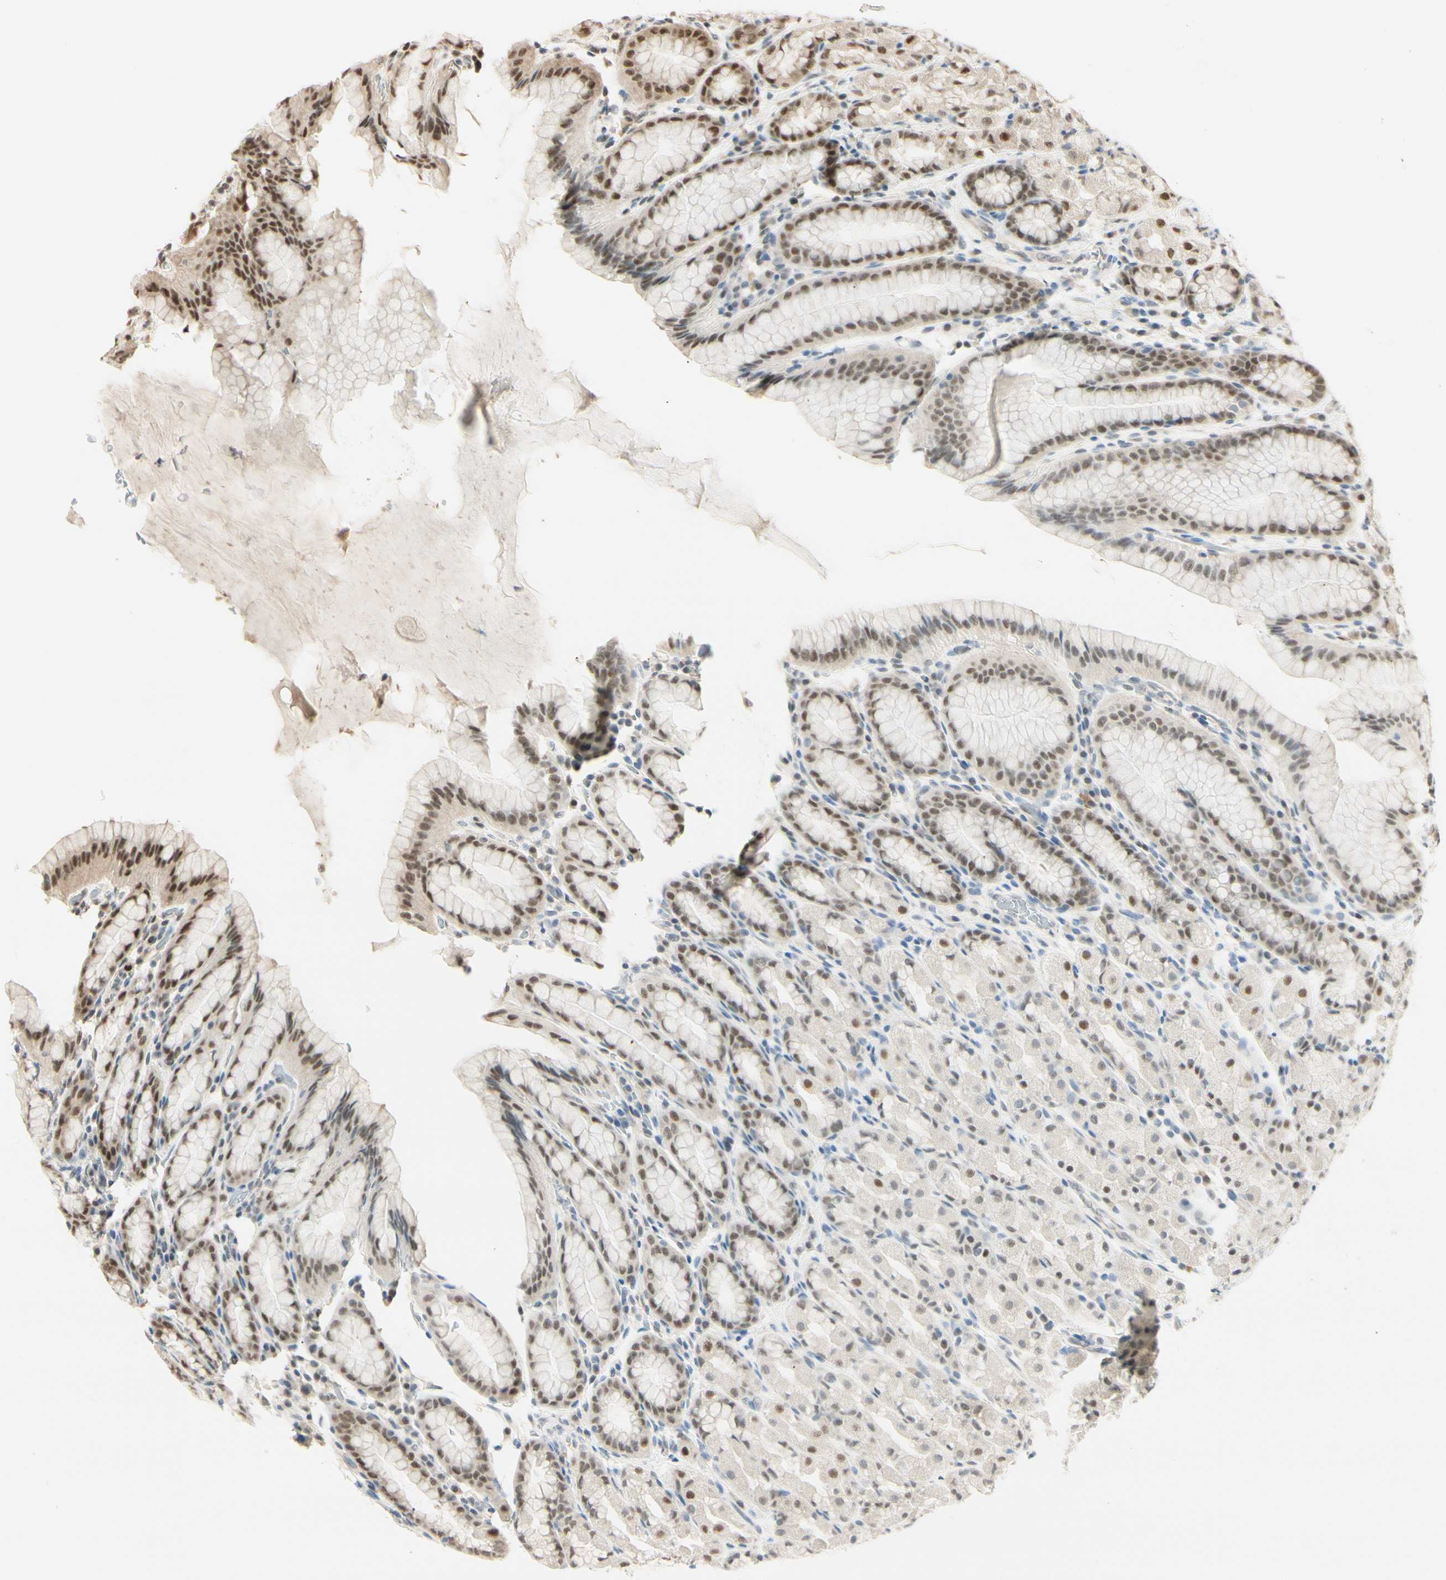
{"staining": {"intensity": "strong", "quantity": "25%-75%", "location": "nuclear"}, "tissue": "stomach", "cell_type": "Glandular cells", "image_type": "normal", "snomed": [{"axis": "morphology", "description": "Normal tissue, NOS"}, {"axis": "topography", "description": "Stomach, upper"}], "caption": "A high amount of strong nuclear staining is seen in approximately 25%-75% of glandular cells in normal stomach. The protein of interest is stained brown, and the nuclei are stained in blue (DAB (3,3'-diaminobenzidine) IHC with brightfield microscopy, high magnification).", "gene": "HSF1", "patient": {"sex": "male", "age": 68}}